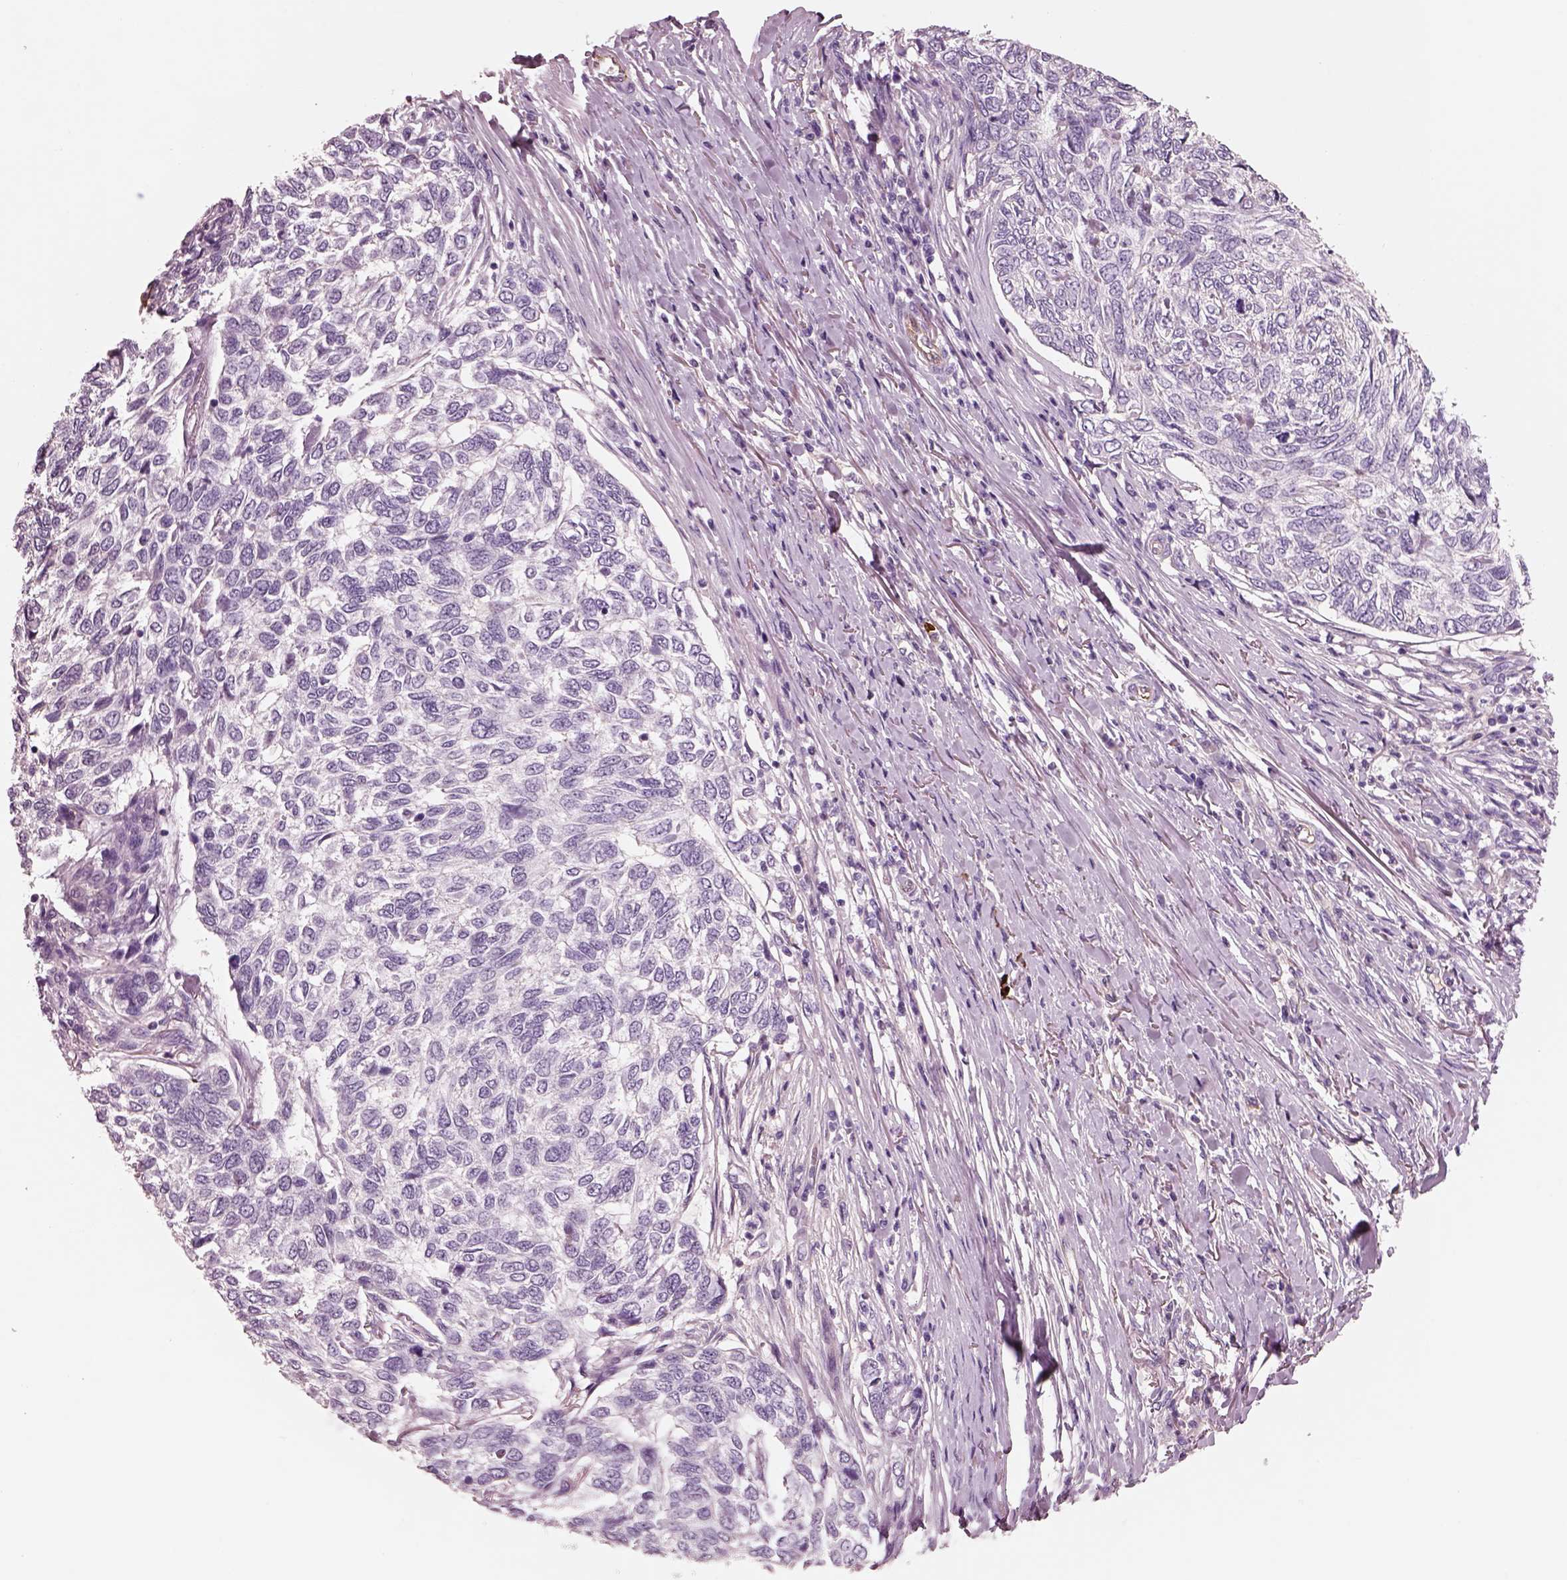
{"staining": {"intensity": "negative", "quantity": "none", "location": "none"}, "tissue": "skin cancer", "cell_type": "Tumor cells", "image_type": "cancer", "snomed": [{"axis": "morphology", "description": "Basal cell carcinoma"}, {"axis": "topography", "description": "Skin"}], "caption": "Immunohistochemical staining of human skin cancer (basal cell carcinoma) demonstrates no significant expression in tumor cells.", "gene": "IGLL1", "patient": {"sex": "female", "age": 65}}